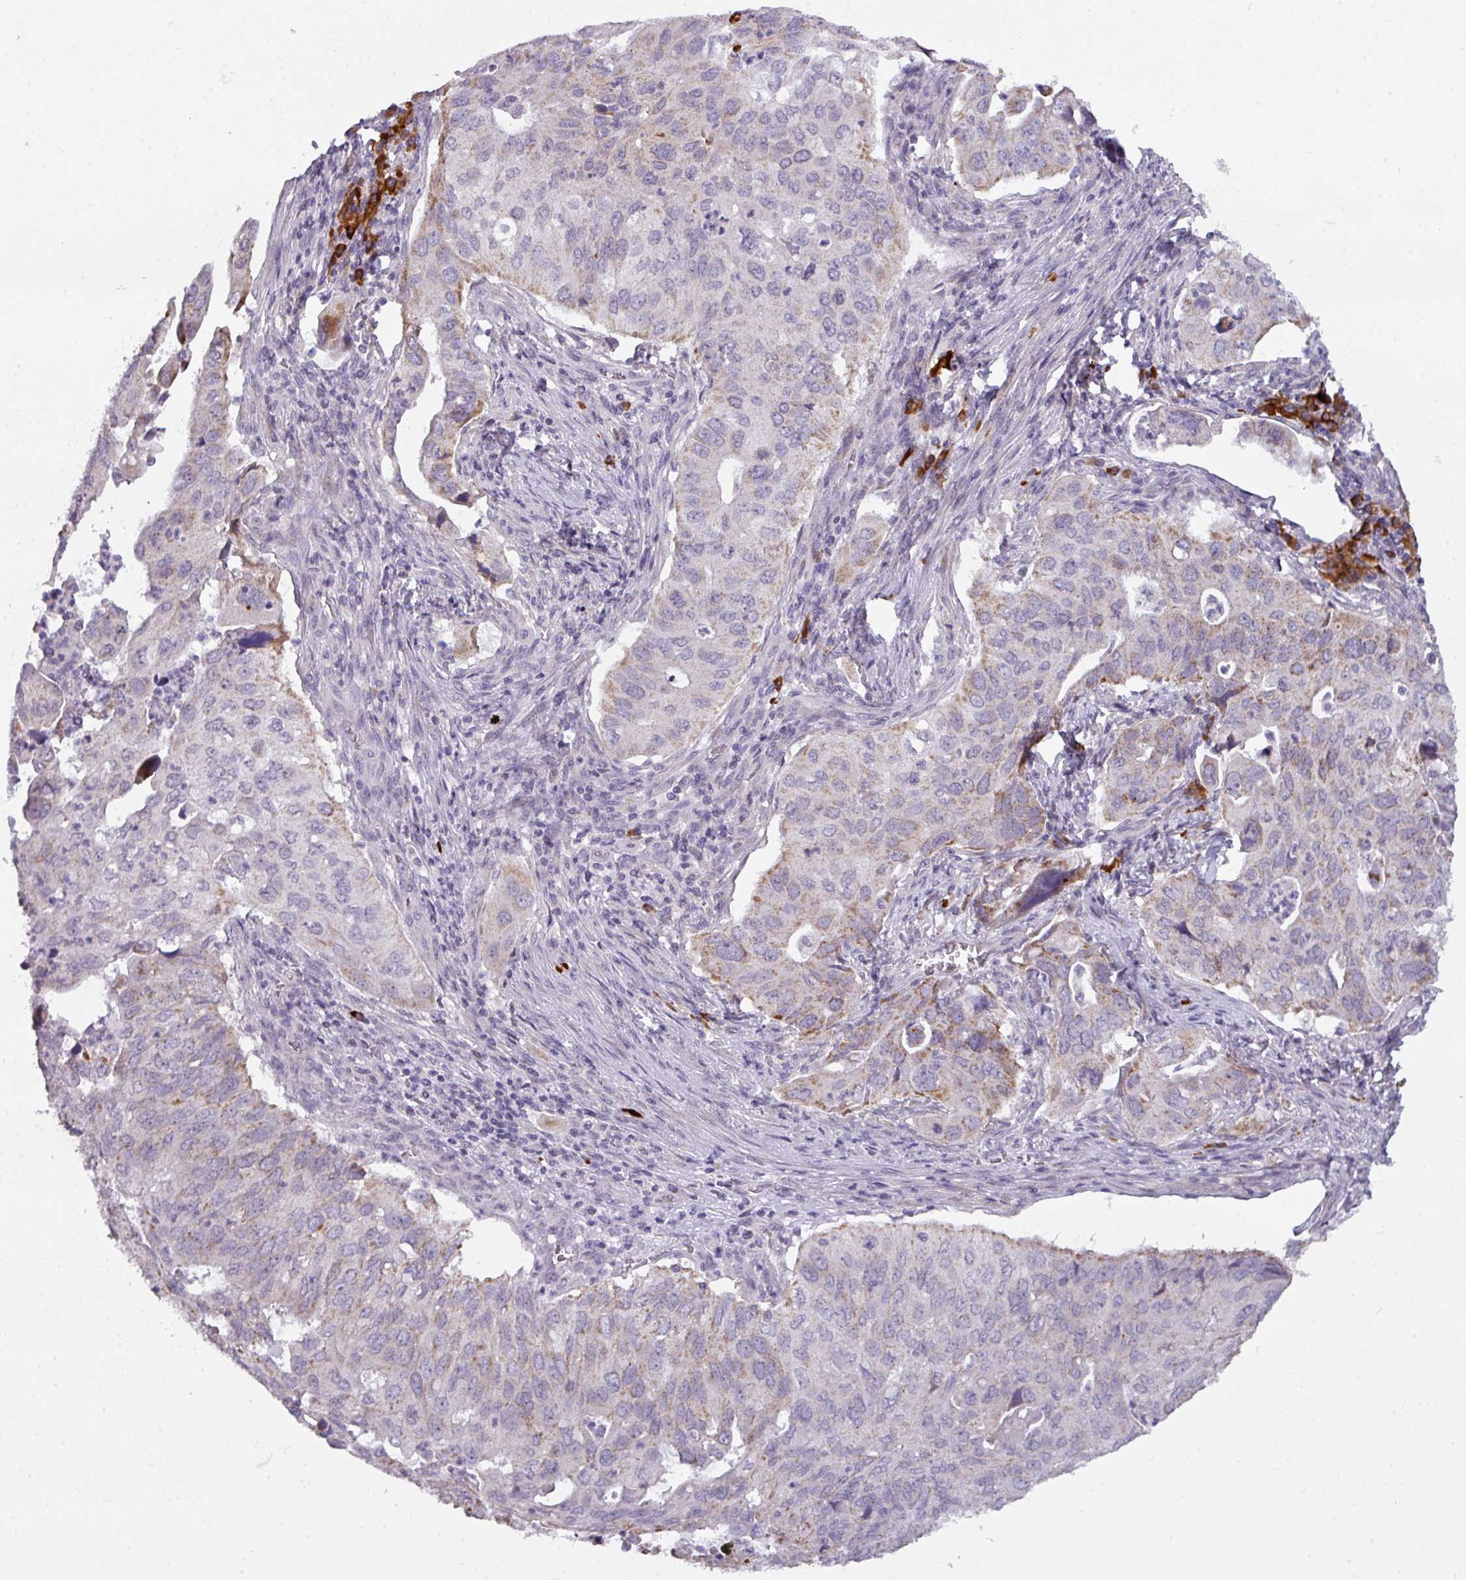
{"staining": {"intensity": "moderate", "quantity": "25%-75%", "location": "cytoplasmic/membranous"}, "tissue": "lung cancer", "cell_type": "Tumor cells", "image_type": "cancer", "snomed": [{"axis": "morphology", "description": "Adenocarcinoma, NOS"}, {"axis": "topography", "description": "Lung"}], "caption": "Lung cancer was stained to show a protein in brown. There is medium levels of moderate cytoplasmic/membranous positivity in approximately 25%-75% of tumor cells.", "gene": "C2orf68", "patient": {"sex": "male", "age": 48}}